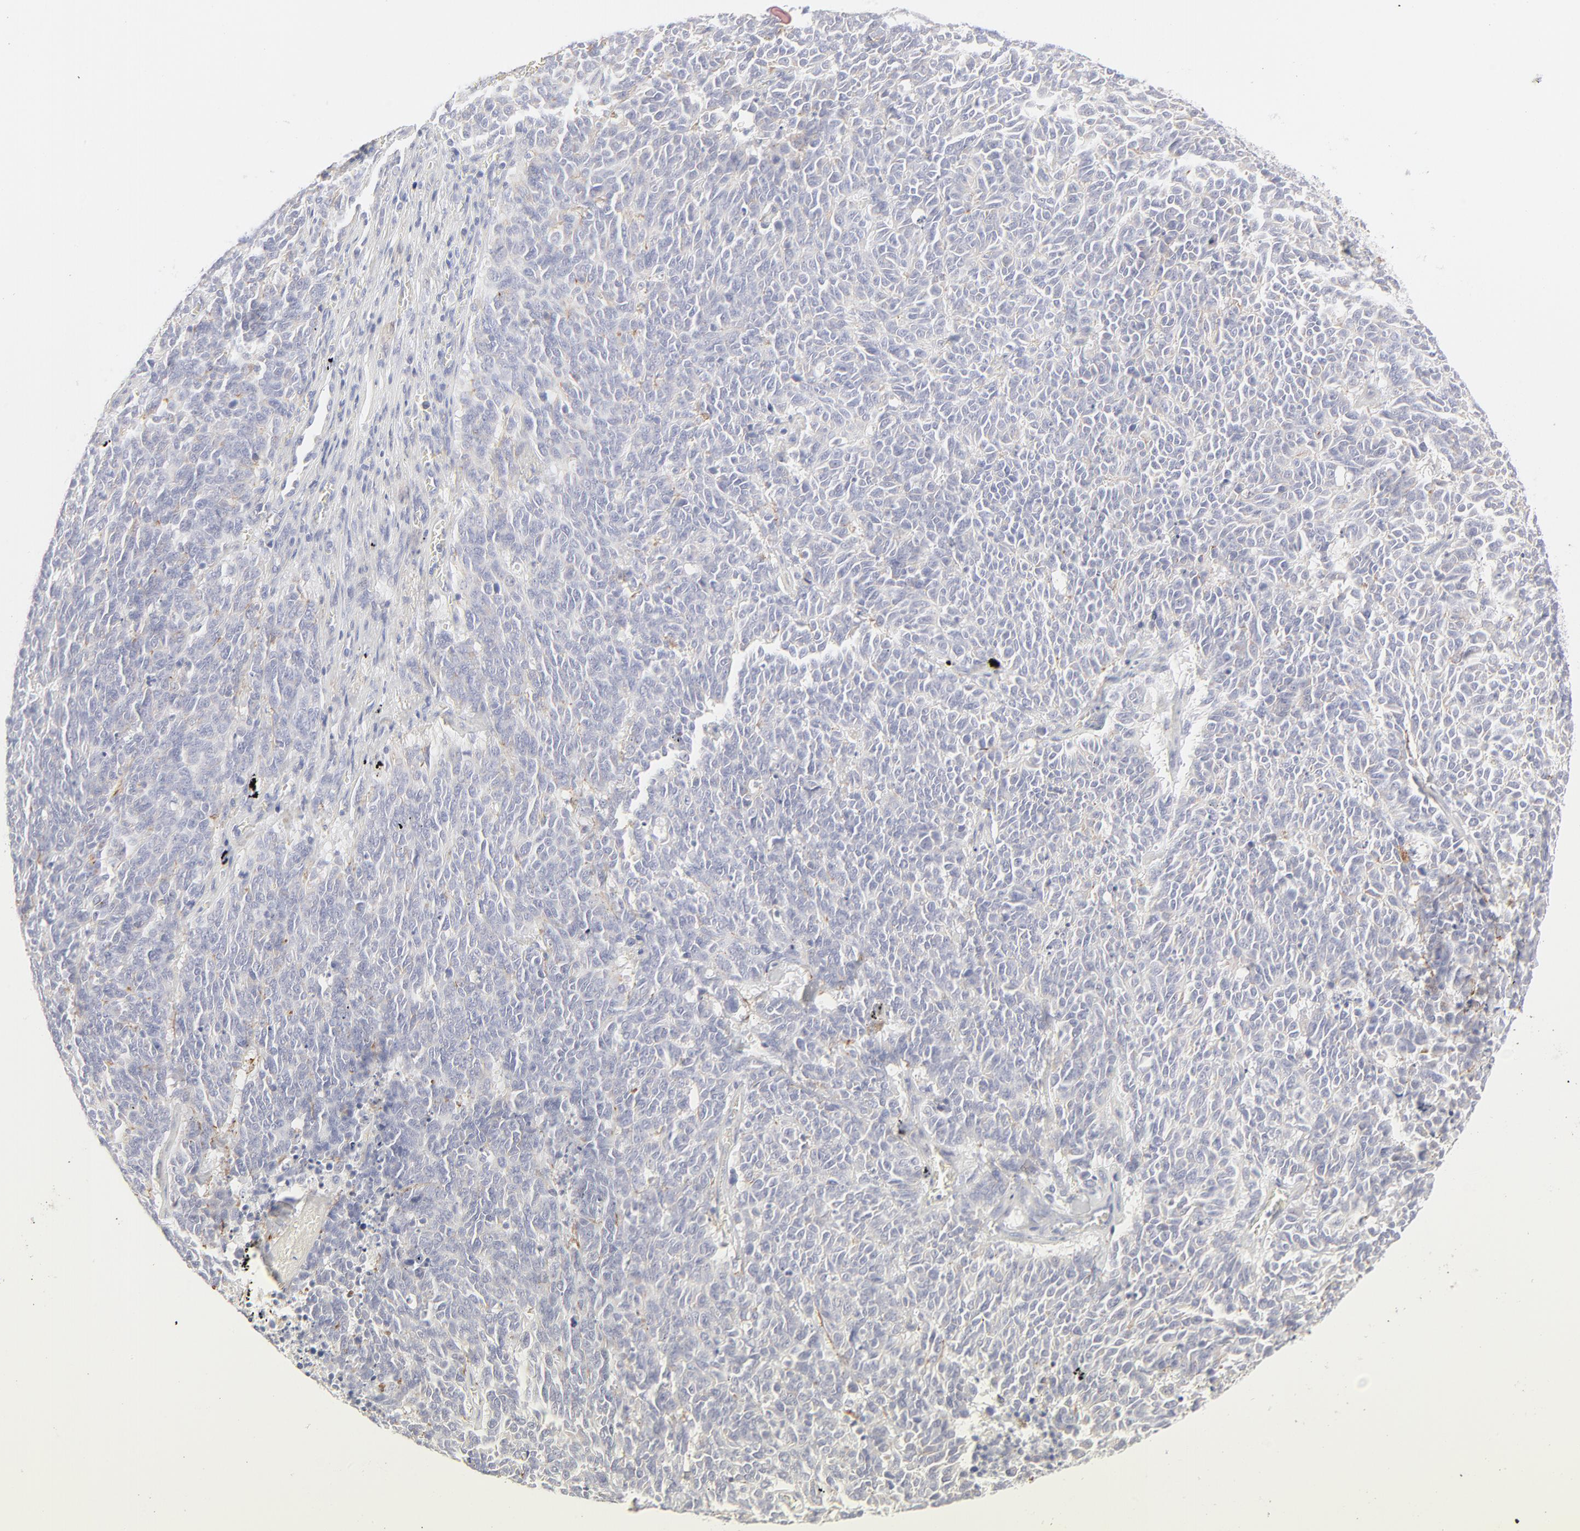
{"staining": {"intensity": "negative", "quantity": "none", "location": "none"}, "tissue": "lung cancer", "cell_type": "Tumor cells", "image_type": "cancer", "snomed": [{"axis": "morphology", "description": "Neoplasm, malignant, NOS"}, {"axis": "topography", "description": "Lung"}], "caption": "This is an immunohistochemistry (IHC) photomicrograph of human lung cancer. There is no expression in tumor cells.", "gene": "NPNT", "patient": {"sex": "female", "age": 58}}